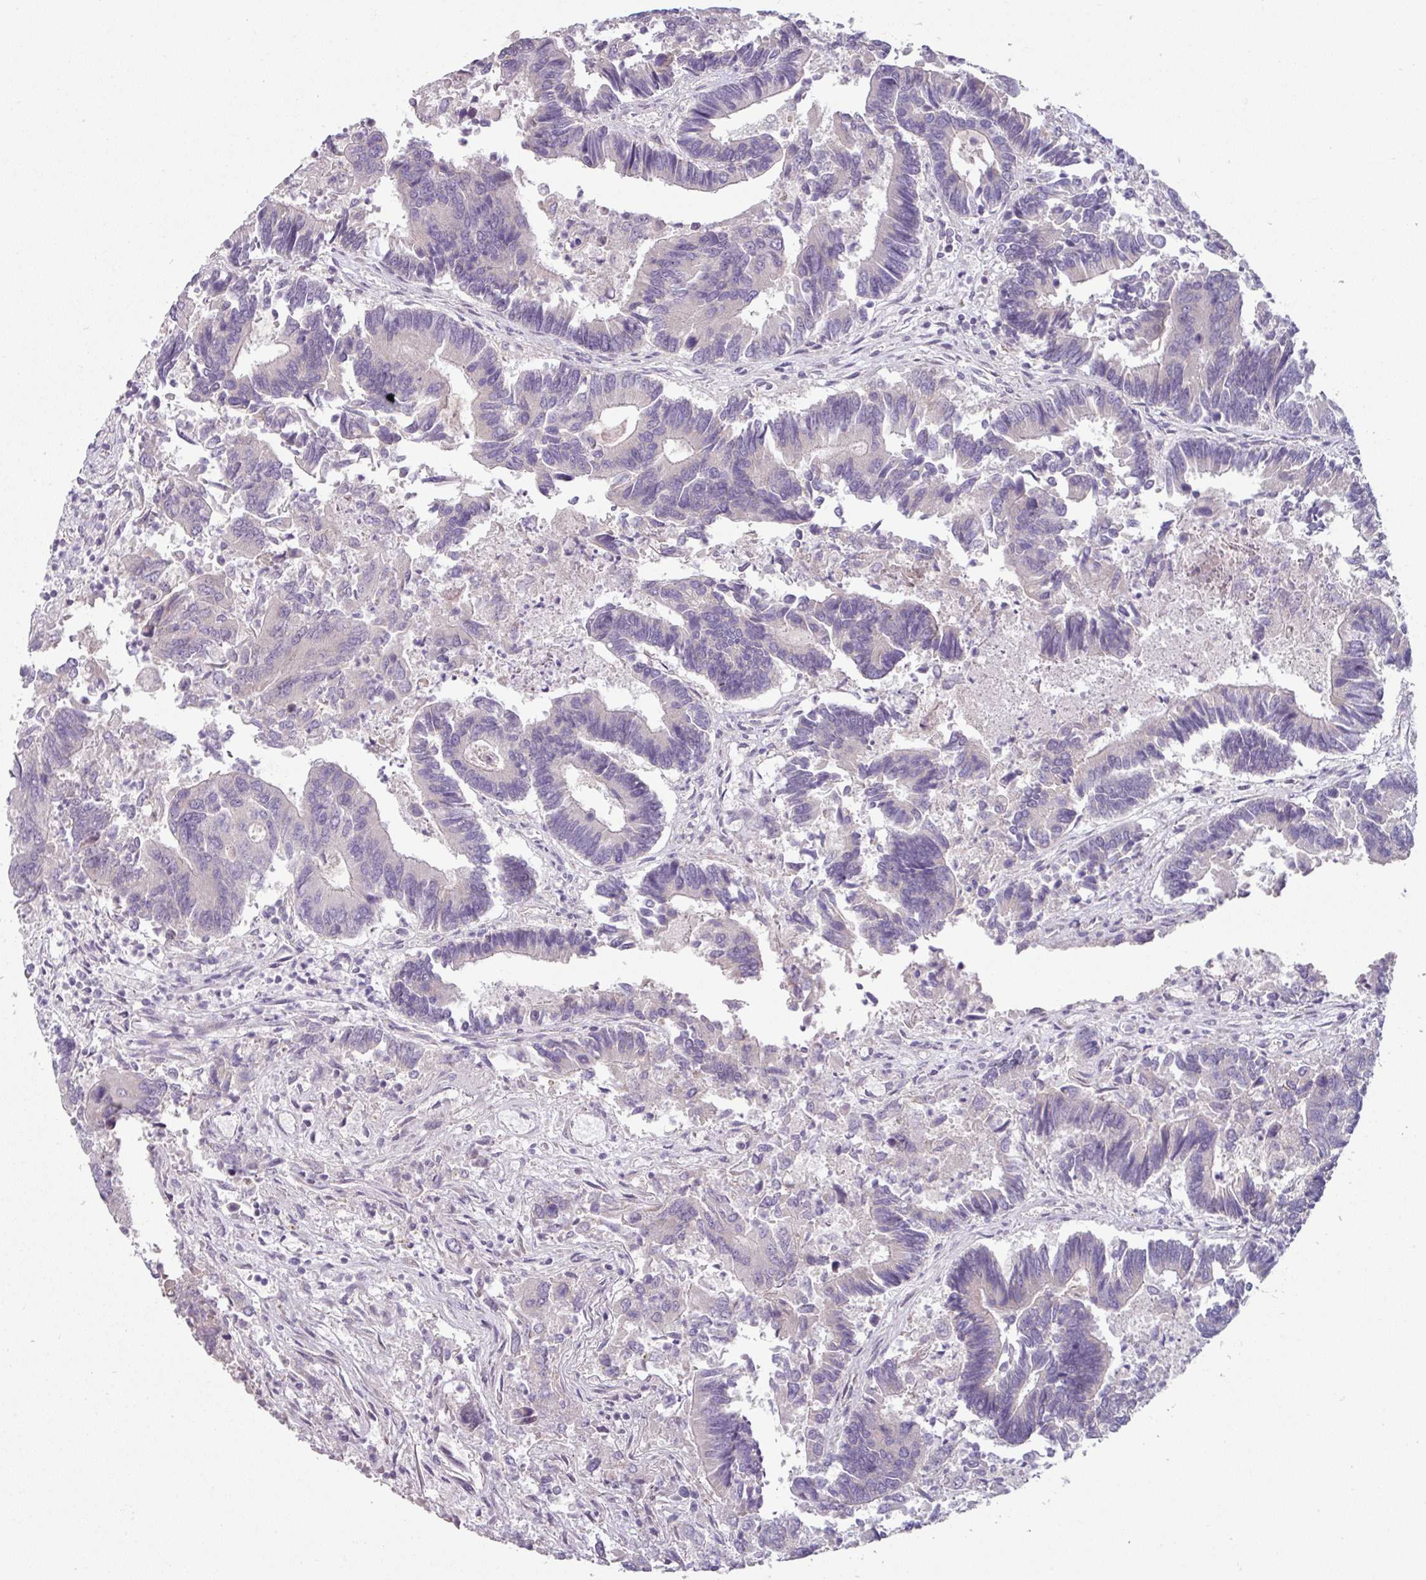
{"staining": {"intensity": "negative", "quantity": "none", "location": "none"}, "tissue": "colorectal cancer", "cell_type": "Tumor cells", "image_type": "cancer", "snomed": [{"axis": "morphology", "description": "Adenocarcinoma, NOS"}, {"axis": "topography", "description": "Colon"}], "caption": "An IHC image of colorectal adenocarcinoma is shown. There is no staining in tumor cells of colorectal adenocarcinoma.", "gene": "MTMR14", "patient": {"sex": "female", "age": 67}}